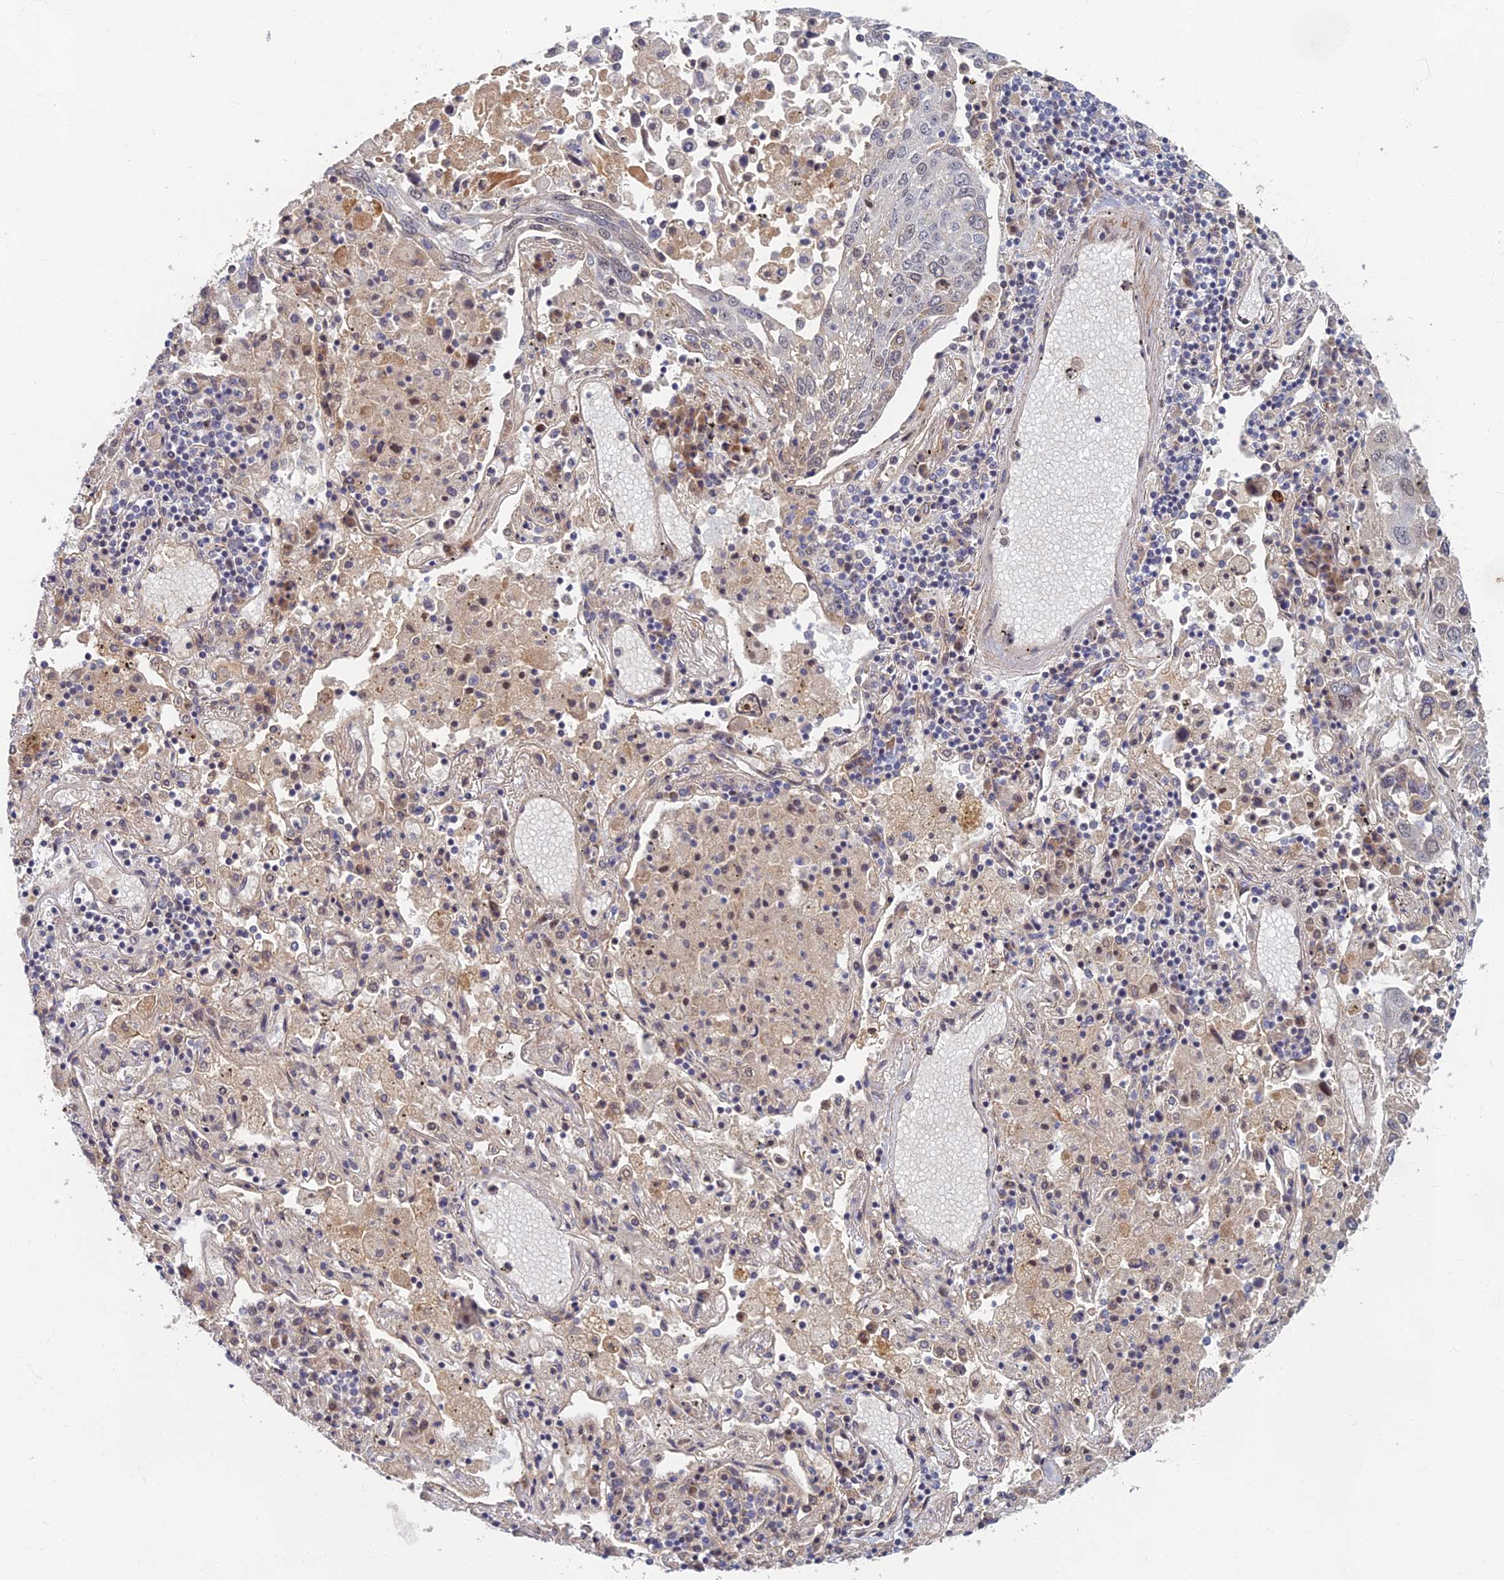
{"staining": {"intensity": "weak", "quantity": "<25%", "location": "cytoplasmic/membranous"}, "tissue": "lung cancer", "cell_type": "Tumor cells", "image_type": "cancer", "snomed": [{"axis": "morphology", "description": "Squamous cell carcinoma, NOS"}, {"axis": "topography", "description": "Lung"}], "caption": "Lung cancer was stained to show a protein in brown. There is no significant positivity in tumor cells. (Stains: DAB (3,3'-diaminobenzidine) immunohistochemistry with hematoxylin counter stain, Microscopy: brightfield microscopy at high magnification).", "gene": "EARS2", "patient": {"sex": "male", "age": 65}}